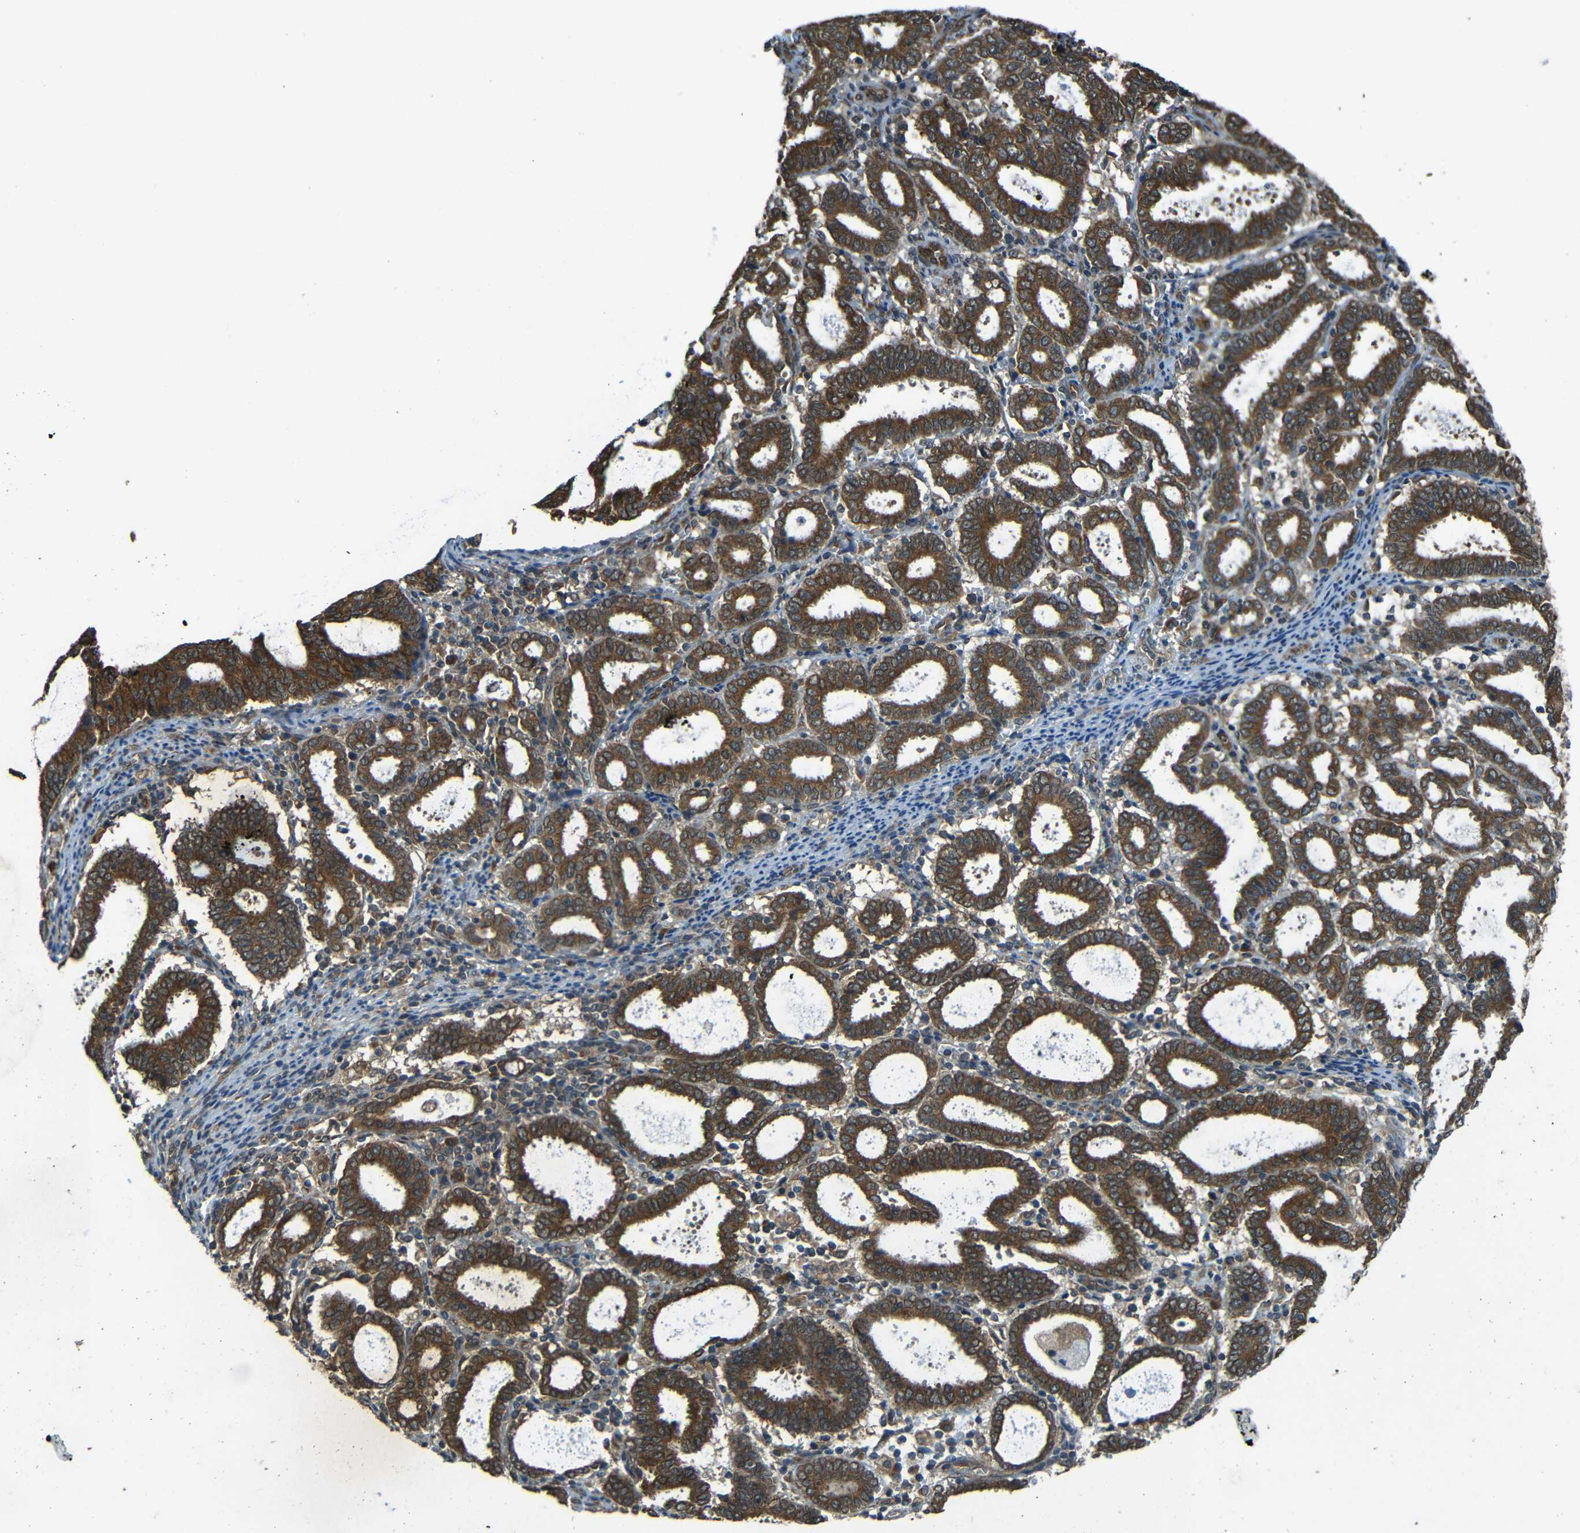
{"staining": {"intensity": "strong", "quantity": ">75%", "location": "cytoplasmic/membranous"}, "tissue": "endometrial cancer", "cell_type": "Tumor cells", "image_type": "cancer", "snomed": [{"axis": "morphology", "description": "Adenocarcinoma, NOS"}, {"axis": "topography", "description": "Uterus"}], "caption": "Protein expression analysis of human adenocarcinoma (endometrial) reveals strong cytoplasmic/membranous positivity in about >75% of tumor cells. Nuclei are stained in blue.", "gene": "VAPB", "patient": {"sex": "female", "age": 83}}